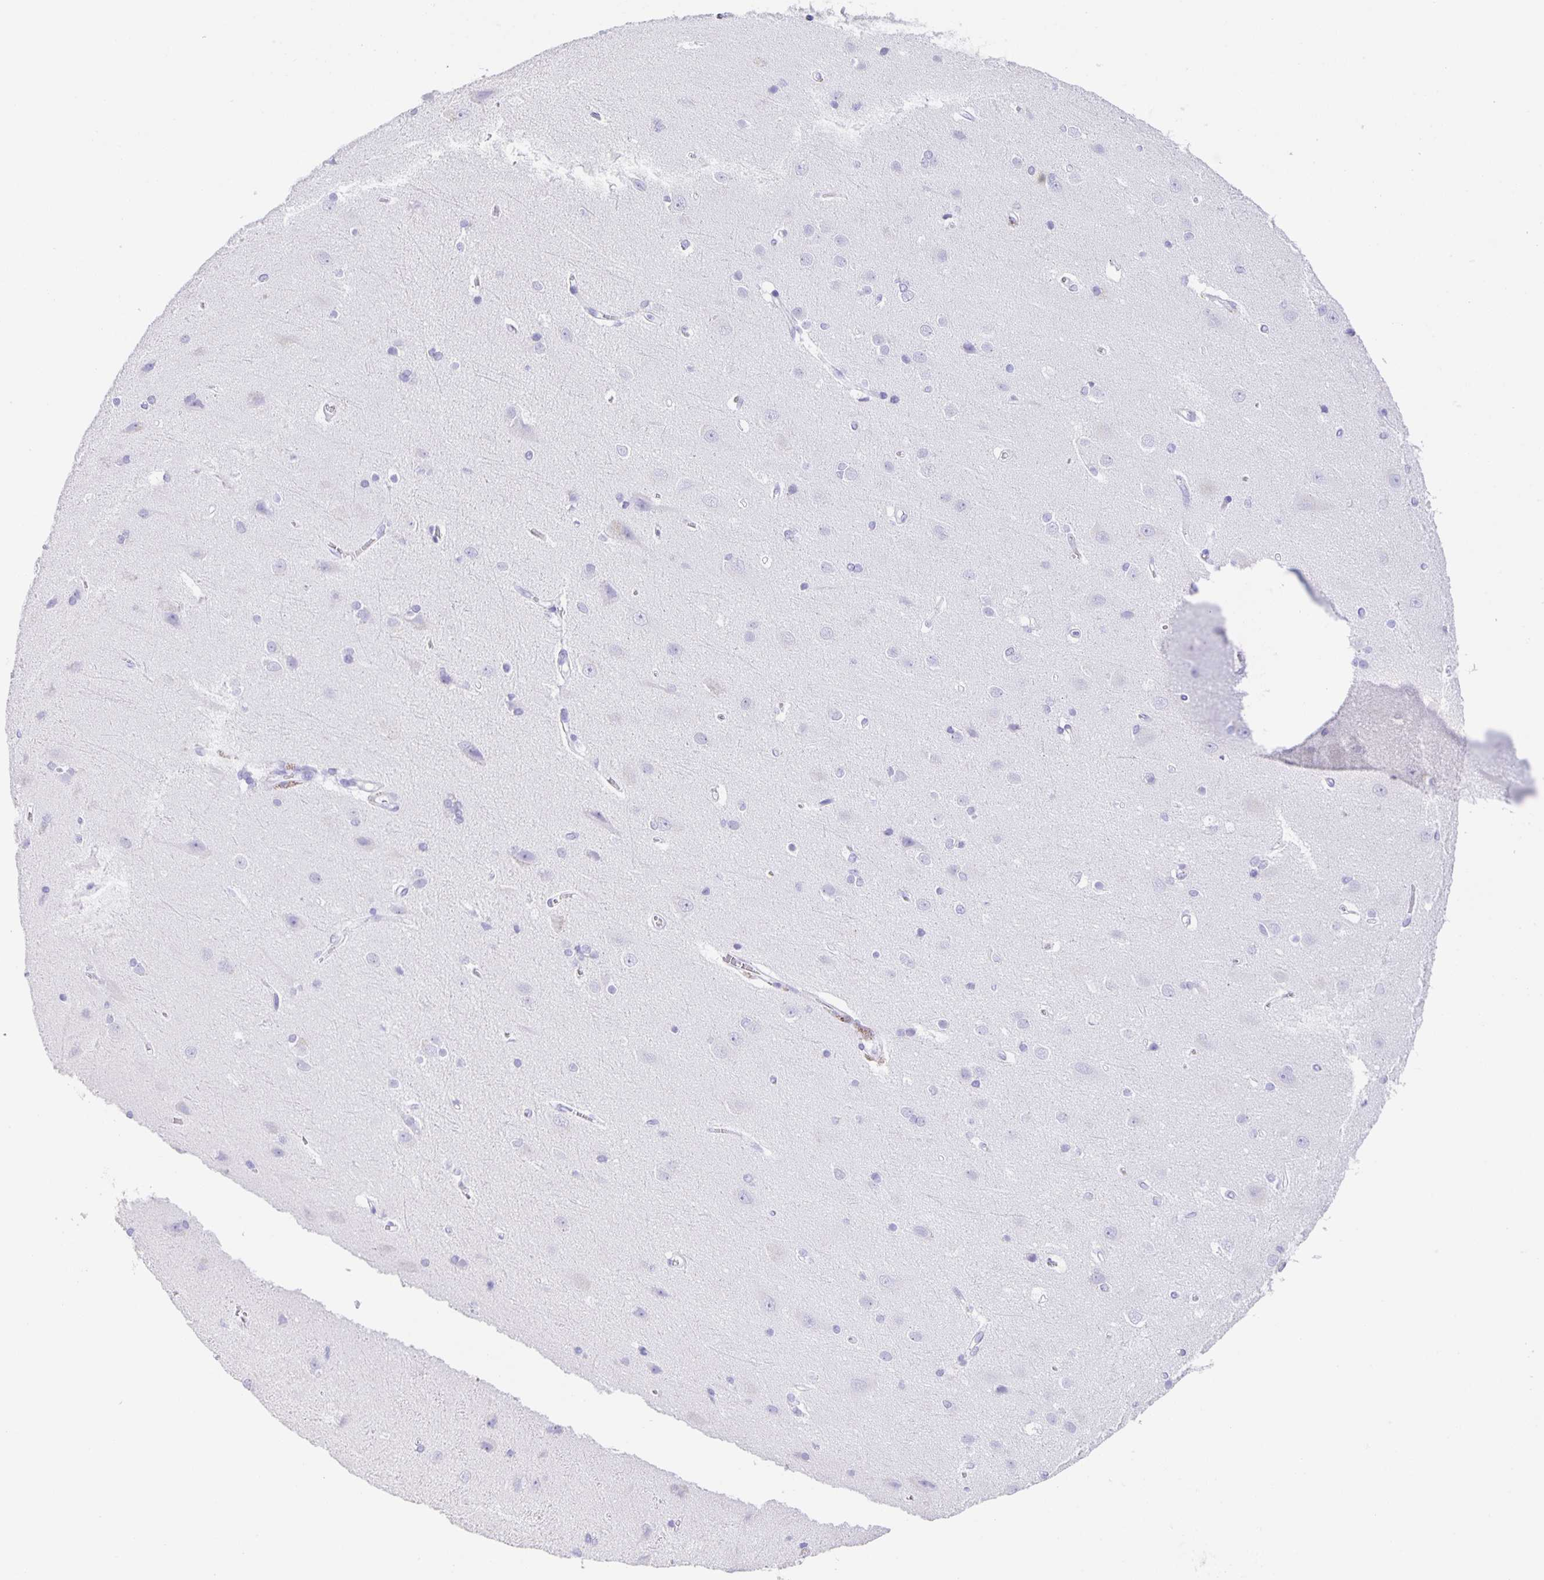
{"staining": {"intensity": "negative", "quantity": "none", "location": "none"}, "tissue": "cerebral cortex", "cell_type": "Endothelial cells", "image_type": "normal", "snomed": [{"axis": "morphology", "description": "Normal tissue, NOS"}, {"axis": "topography", "description": "Cerebral cortex"}], "caption": "Endothelial cells are negative for protein expression in normal human cerebral cortex. (DAB immunohistochemistry (IHC) with hematoxylin counter stain).", "gene": "GUCA2A", "patient": {"sex": "male", "age": 37}}